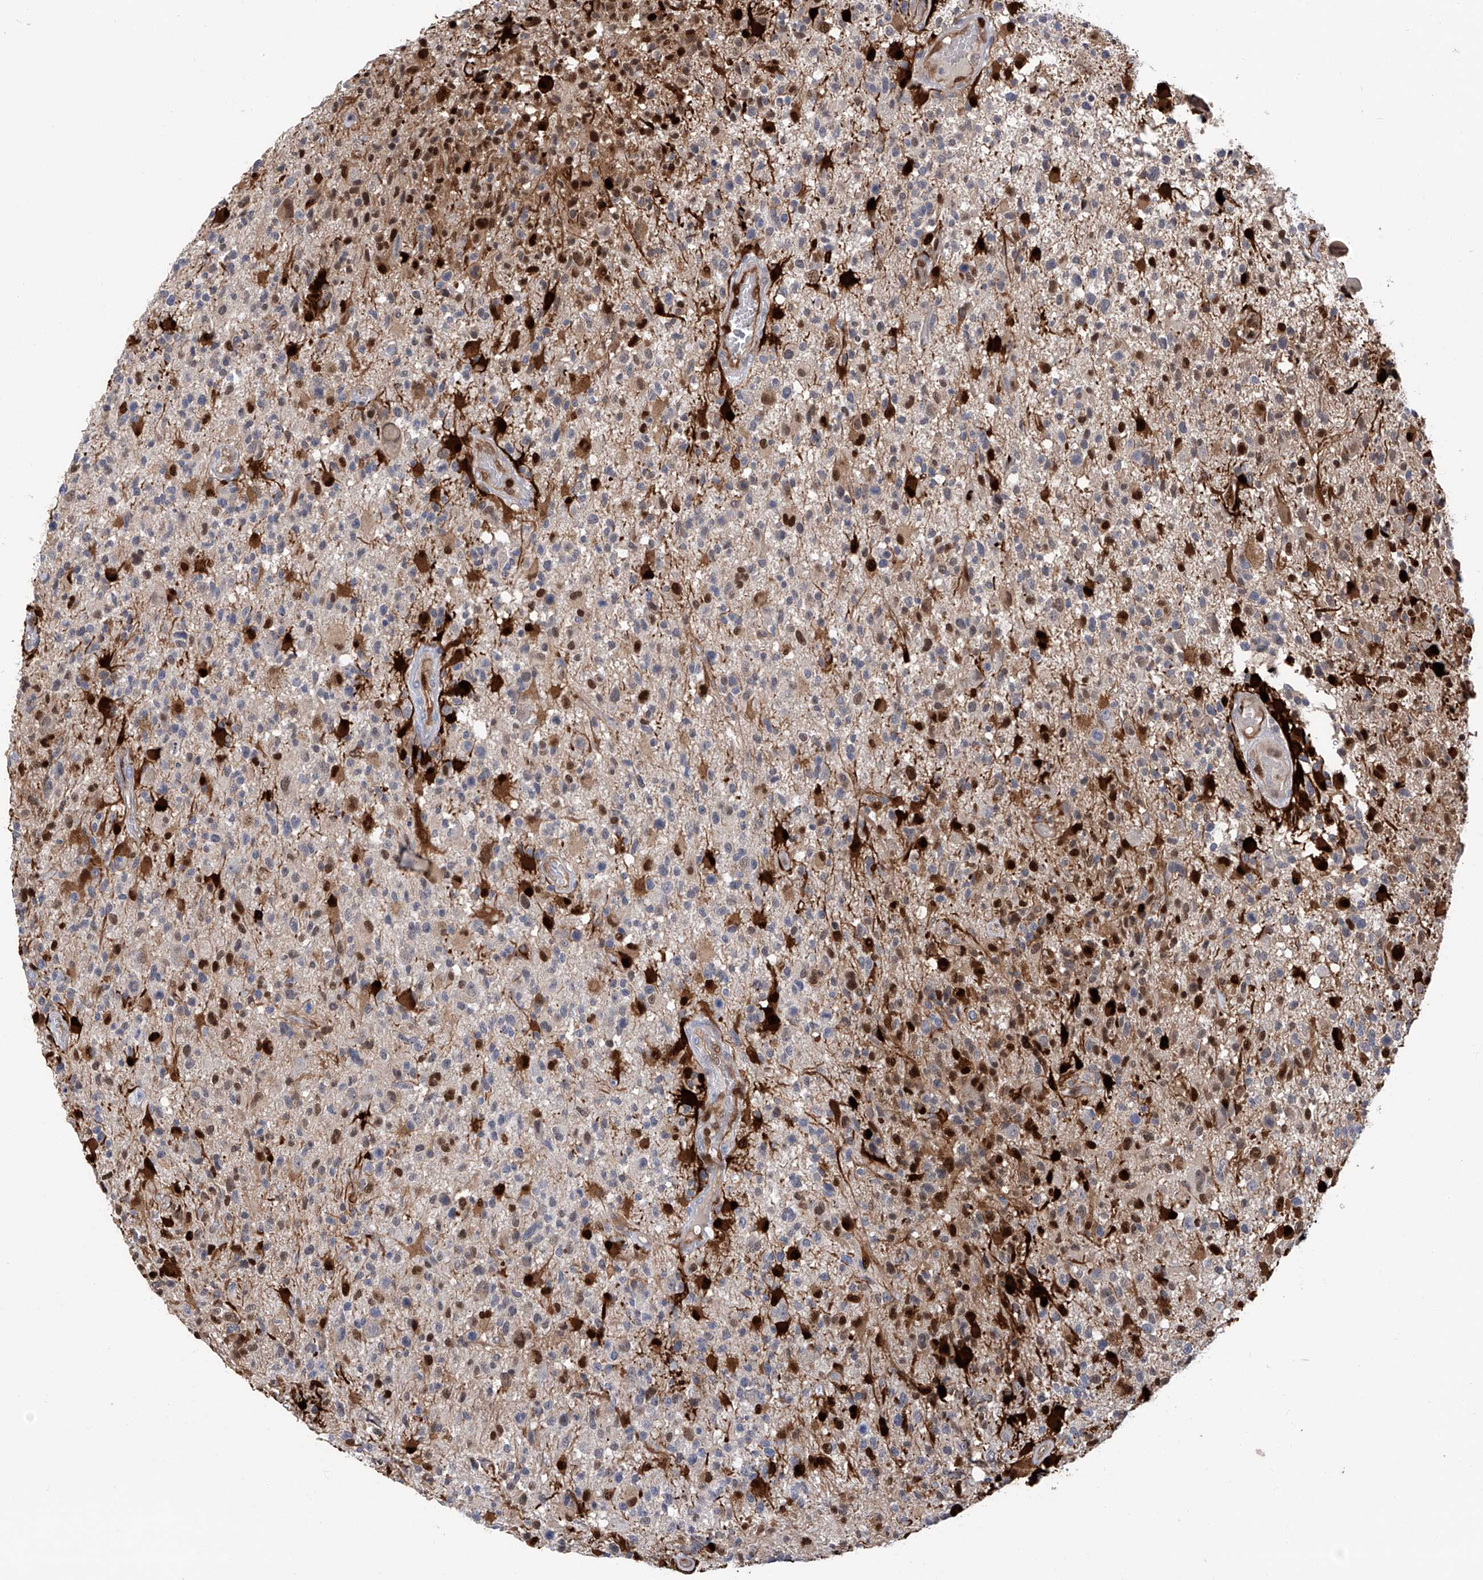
{"staining": {"intensity": "moderate", "quantity": "<25%", "location": "nuclear"}, "tissue": "glioma", "cell_type": "Tumor cells", "image_type": "cancer", "snomed": [{"axis": "morphology", "description": "Glioma, malignant, High grade"}, {"axis": "morphology", "description": "Glioblastoma, NOS"}, {"axis": "topography", "description": "Brain"}], "caption": "Brown immunohistochemical staining in human glioma demonstrates moderate nuclear staining in about <25% of tumor cells.", "gene": "PHF20", "patient": {"sex": "male", "age": 60}}